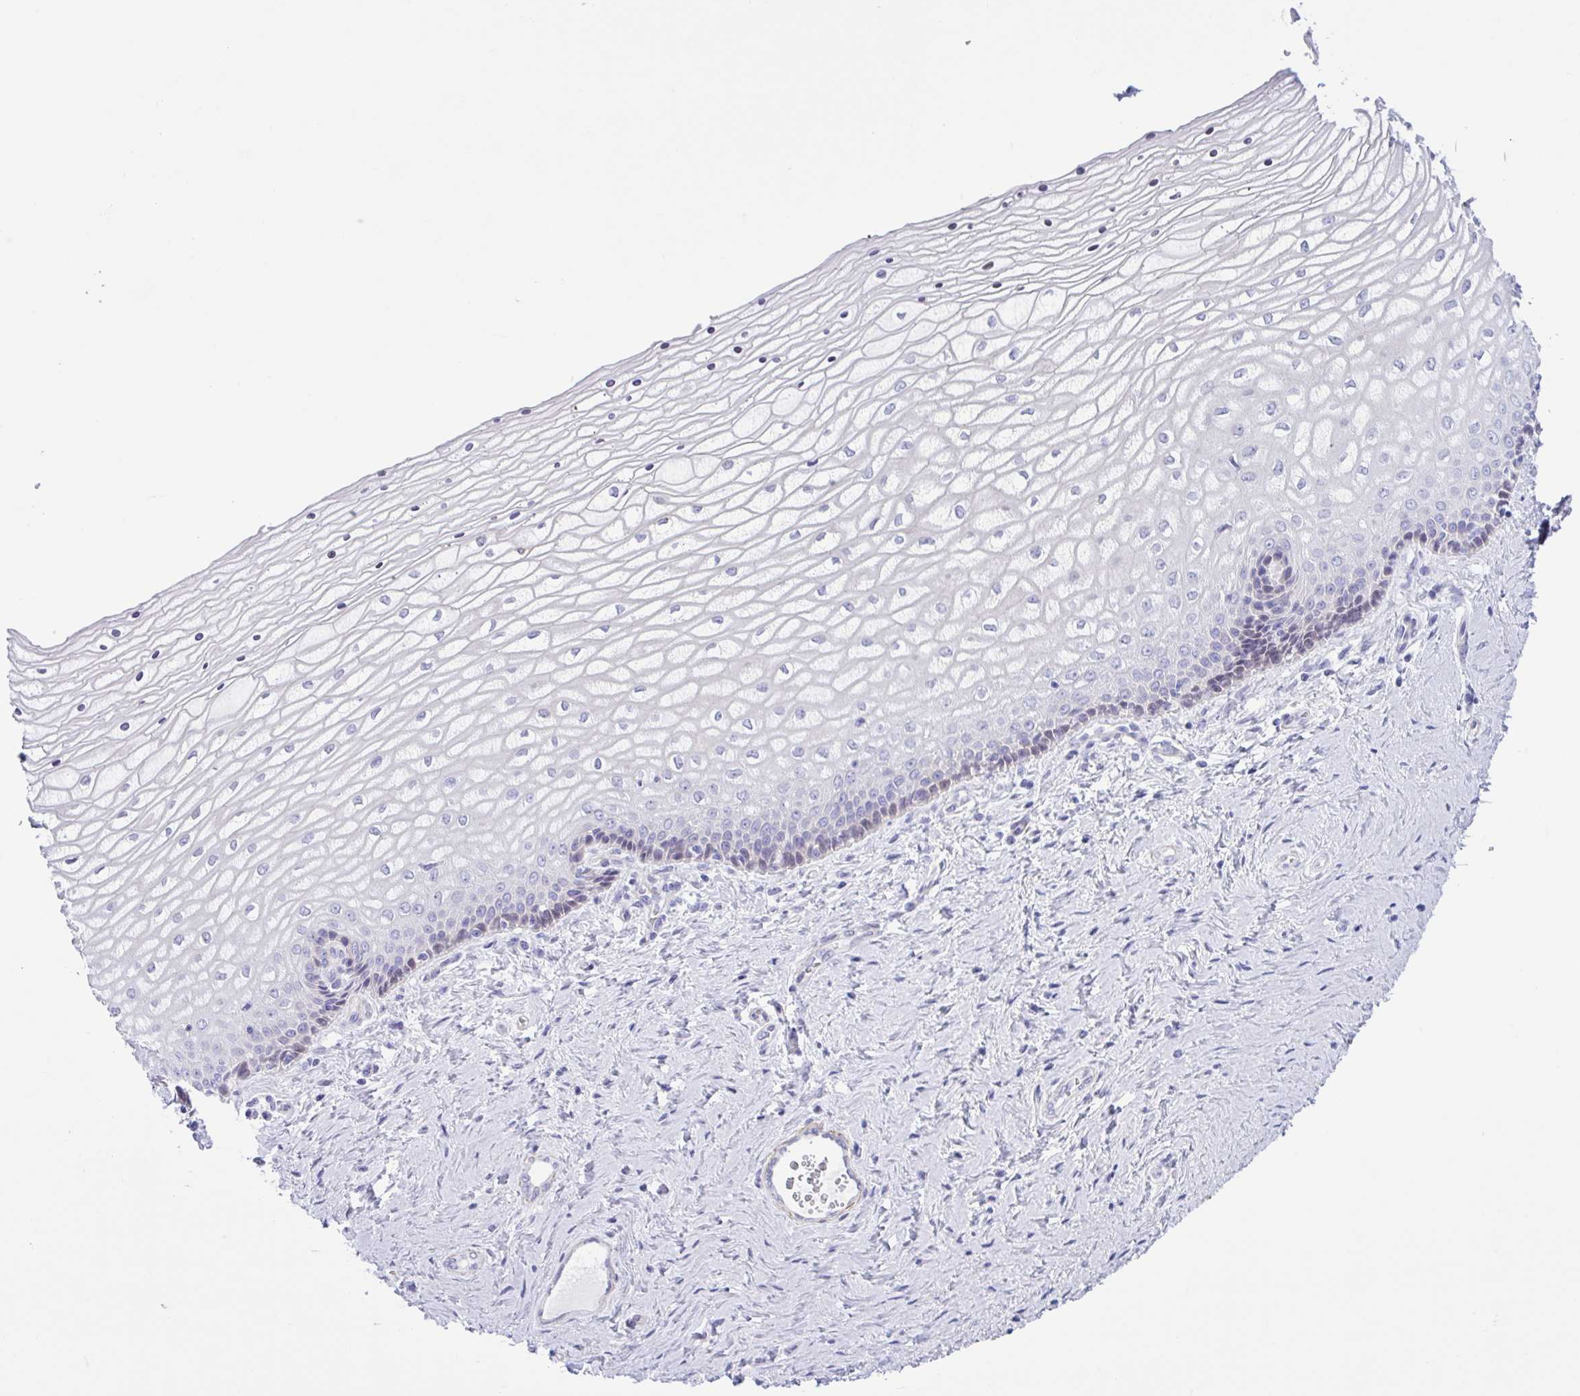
{"staining": {"intensity": "weak", "quantity": "<25%", "location": "cytoplasmic/membranous"}, "tissue": "vagina", "cell_type": "Squamous epithelial cells", "image_type": "normal", "snomed": [{"axis": "morphology", "description": "Normal tissue, NOS"}, {"axis": "topography", "description": "Vagina"}], "caption": "Immunohistochemical staining of unremarkable vagina exhibits no significant positivity in squamous epithelial cells.", "gene": "AHCYL2", "patient": {"sex": "female", "age": 45}}